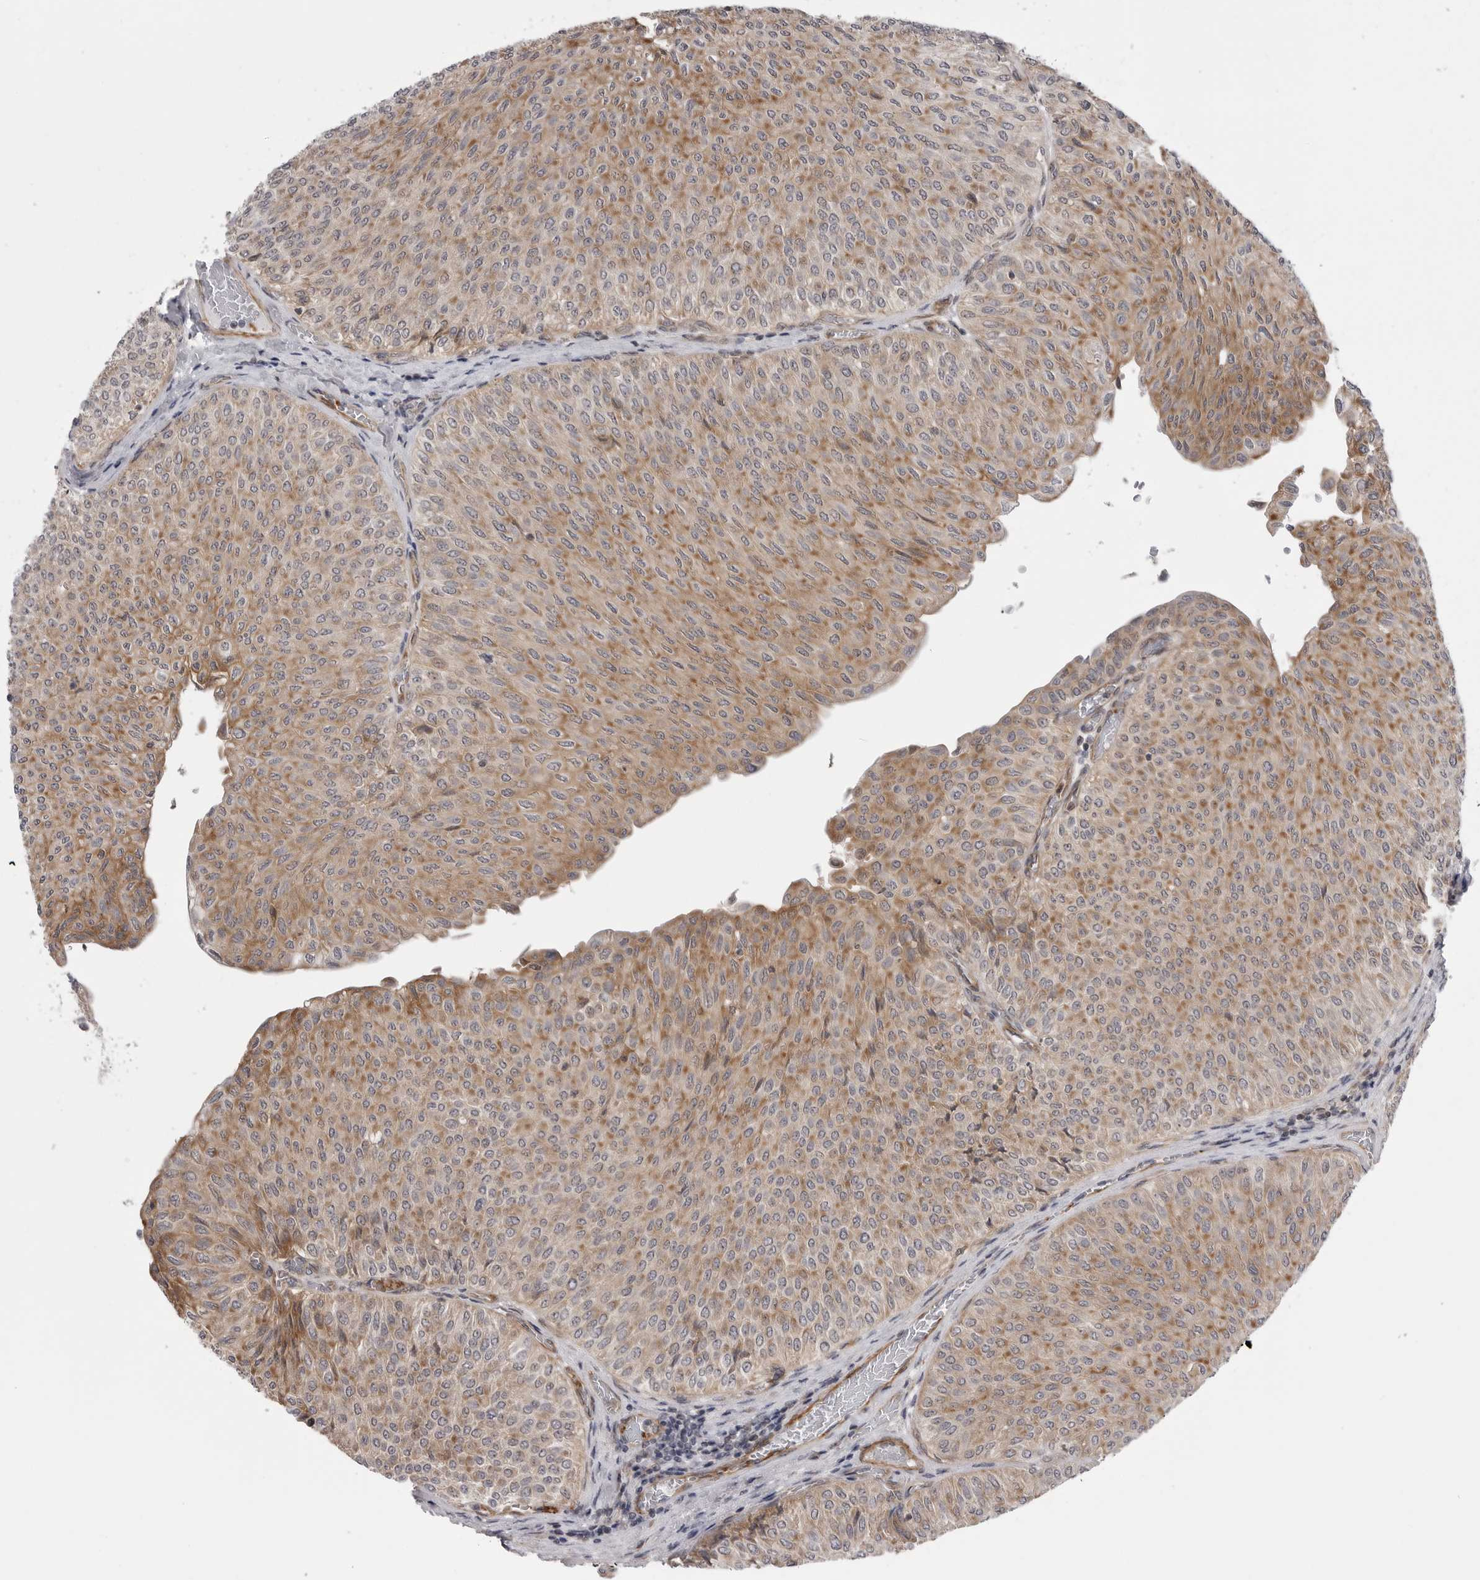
{"staining": {"intensity": "moderate", "quantity": ">75%", "location": "cytoplasmic/membranous"}, "tissue": "urothelial cancer", "cell_type": "Tumor cells", "image_type": "cancer", "snomed": [{"axis": "morphology", "description": "Urothelial carcinoma, Low grade"}, {"axis": "topography", "description": "Urinary bladder"}], "caption": "This image demonstrates urothelial cancer stained with IHC to label a protein in brown. The cytoplasmic/membranous of tumor cells show moderate positivity for the protein. Nuclei are counter-stained blue.", "gene": "SCP2", "patient": {"sex": "male", "age": 78}}